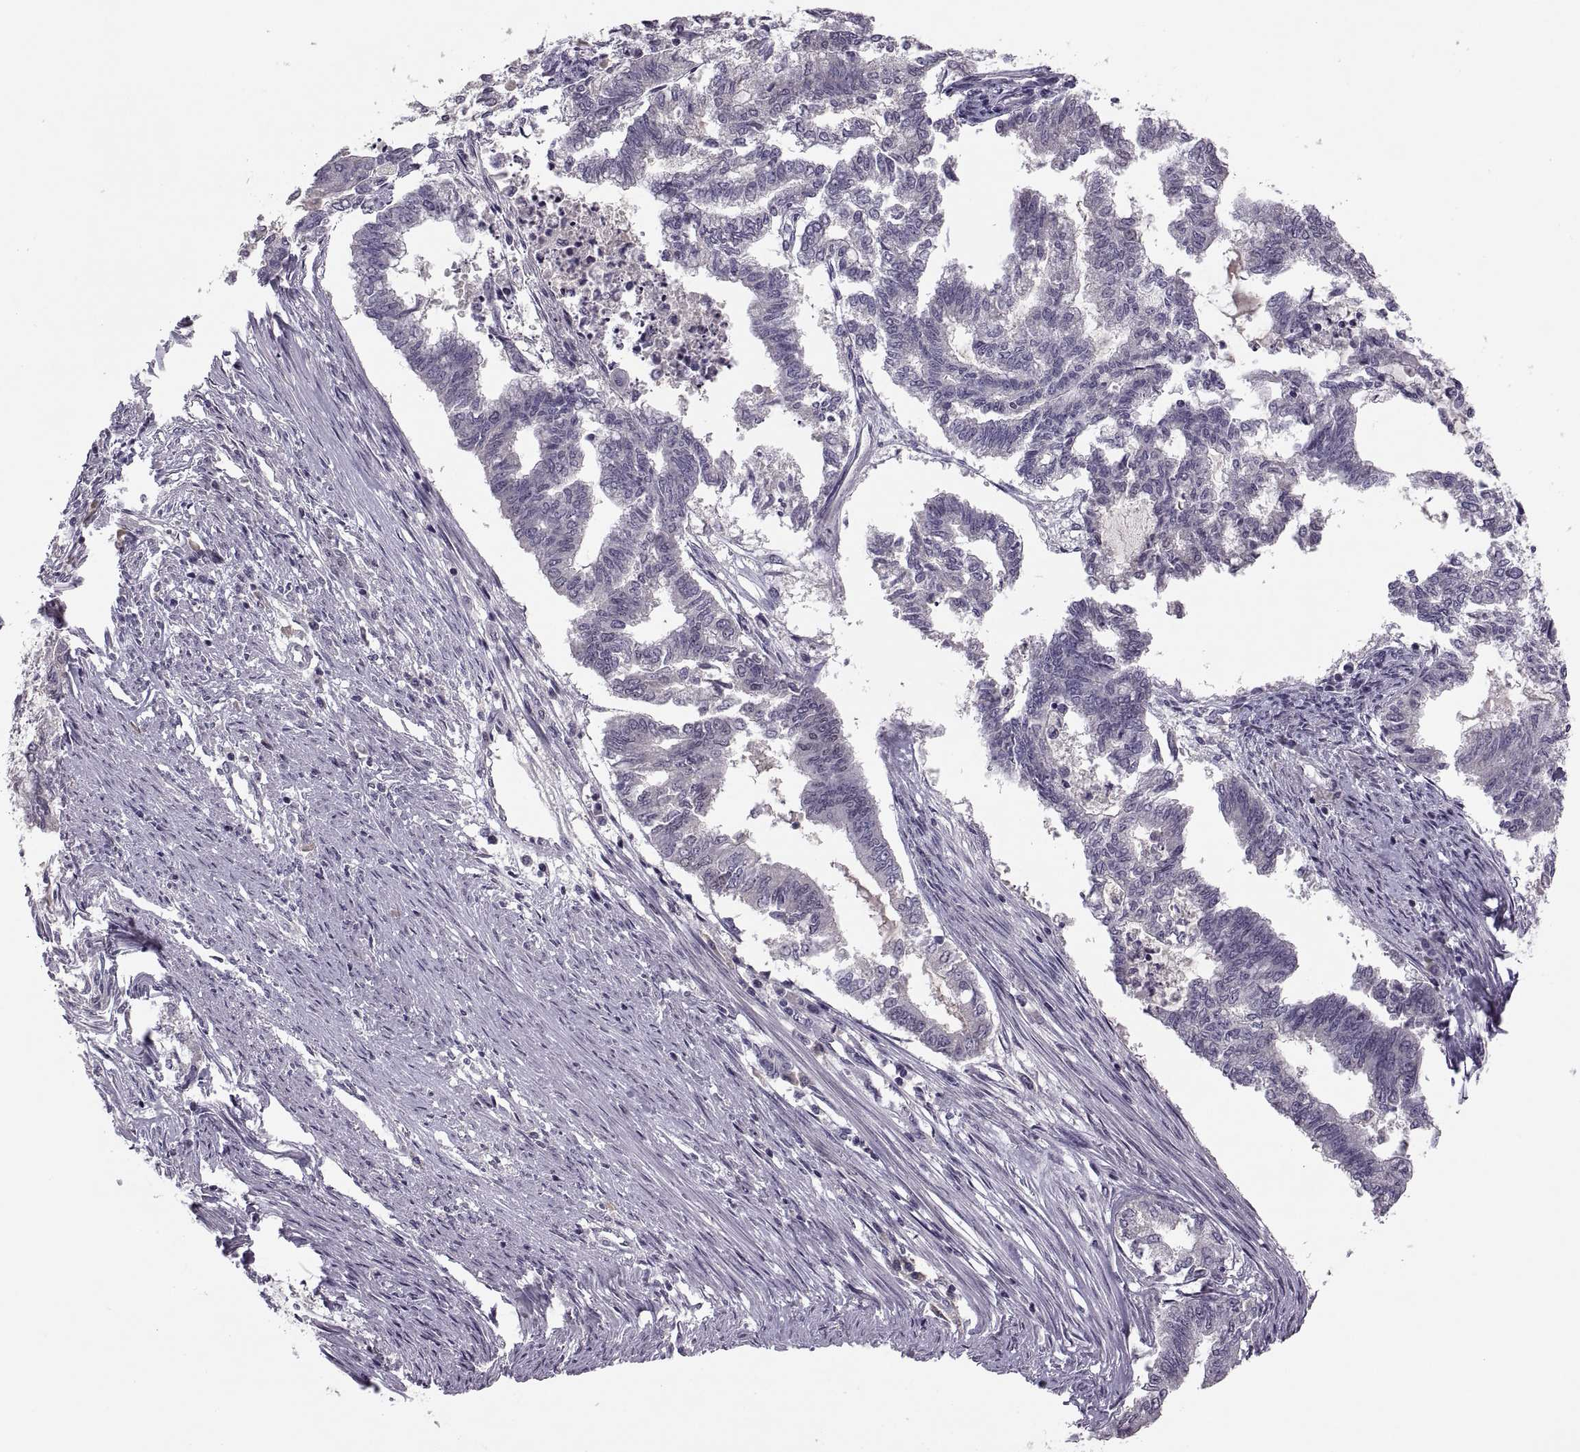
{"staining": {"intensity": "negative", "quantity": "none", "location": "none"}, "tissue": "endometrial cancer", "cell_type": "Tumor cells", "image_type": "cancer", "snomed": [{"axis": "morphology", "description": "Adenocarcinoma, NOS"}, {"axis": "topography", "description": "Endometrium"}], "caption": "Endometrial adenocarcinoma stained for a protein using immunohistochemistry shows no expression tumor cells.", "gene": "CACNA1F", "patient": {"sex": "female", "age": 79}}